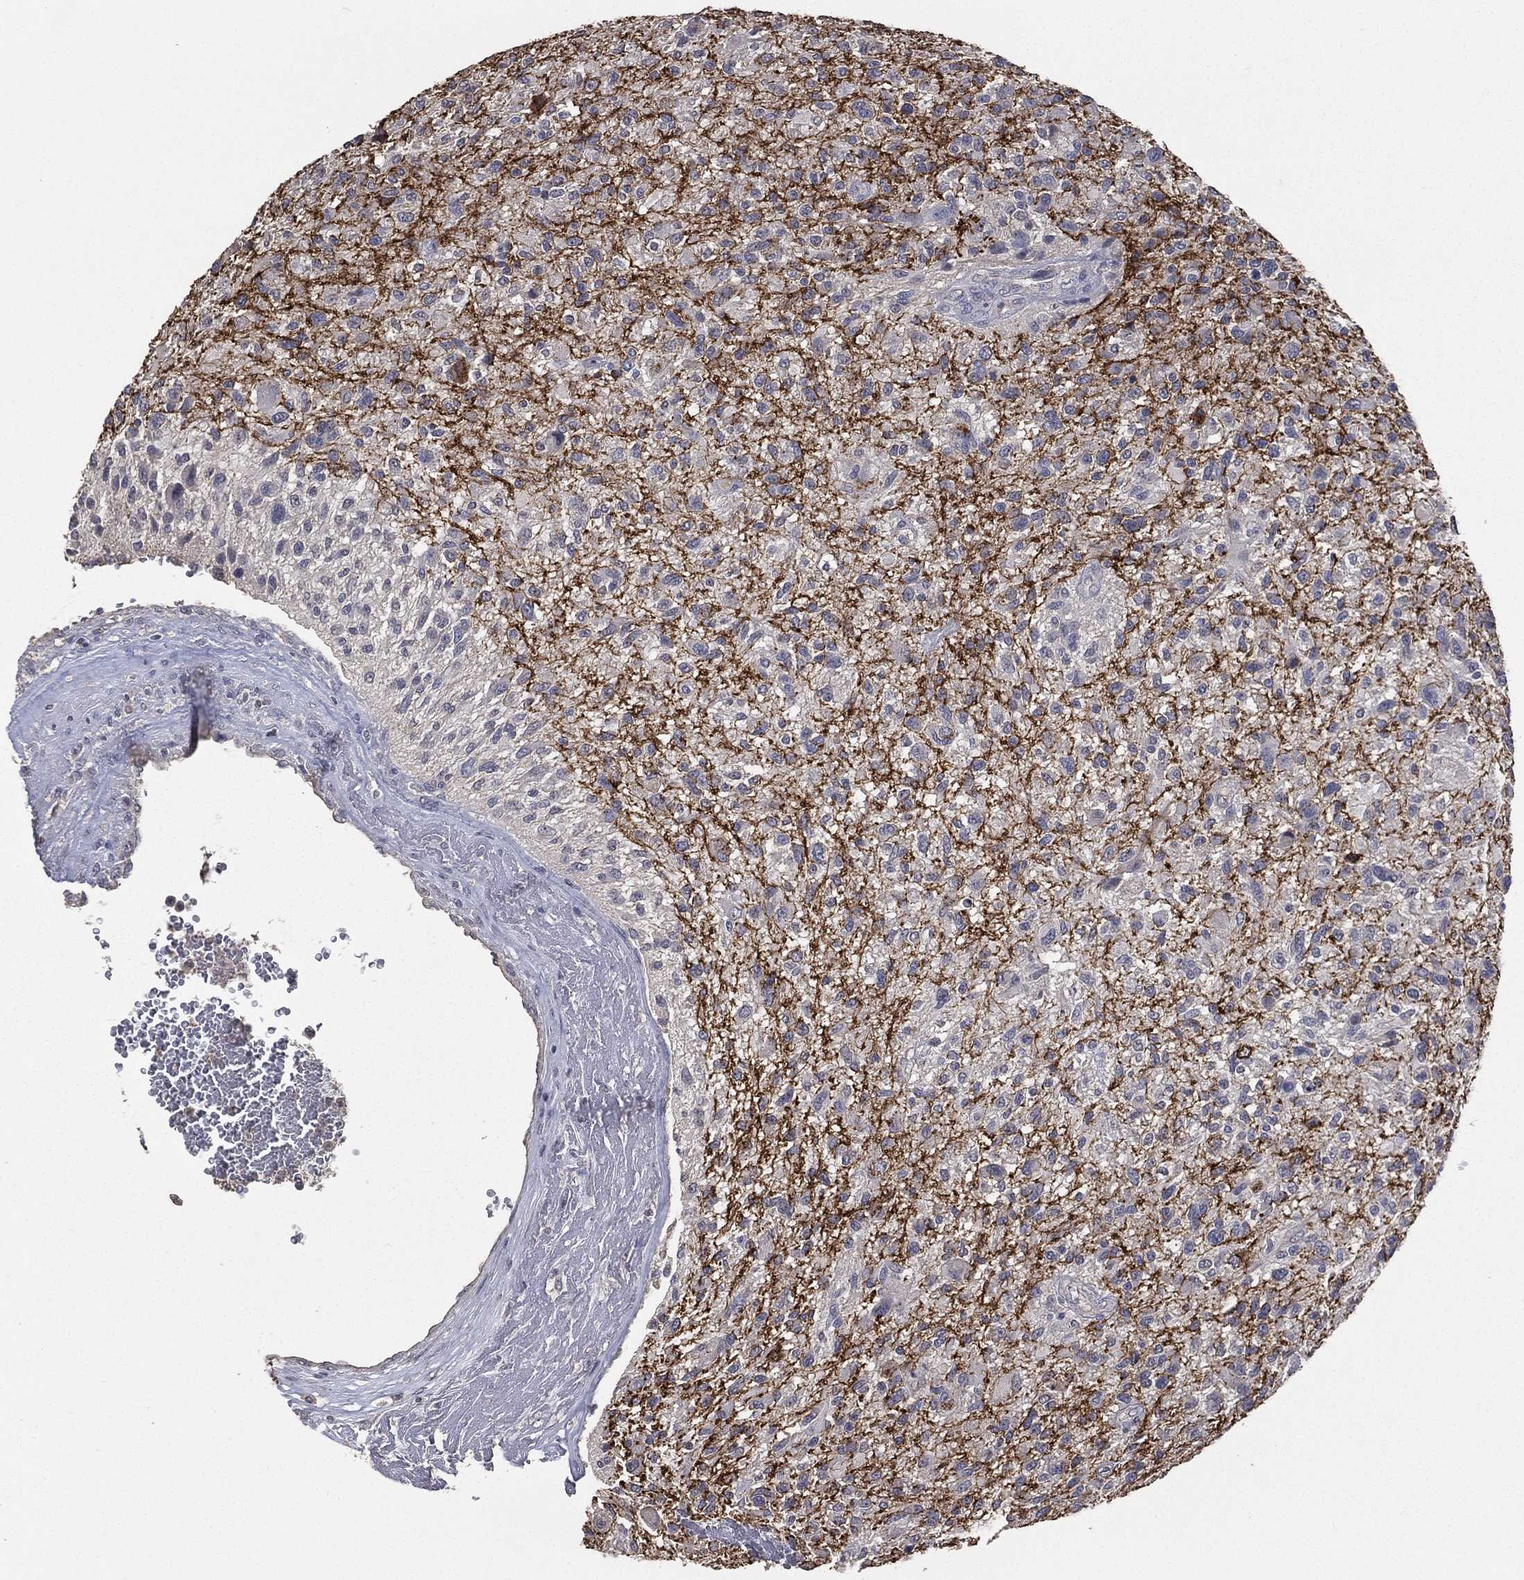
{"staining": {"intensity": "negative", "quantity": "none", "location": "none"}, "tissue": "glioma", "cell_type": "Tumor cells", "image_type": "cancer", "snomed": [{"axis": "morphology", "description": "Glioma, malignant, High grade"}, {"axis": "topography", "description": "Brain"}], "caption": "The IHC histopathology image has no significant positivity in tumor cells of glioma tissue. The staining was performed using DAB (3,3'-diaminobenzidine) to visualize the protein expression in brown, while the nuclei were stained in blue with hematoxylin (Magnification: 20x).", "gene": "SNAP25", "patient": {"sex": "male", "age": 47}}